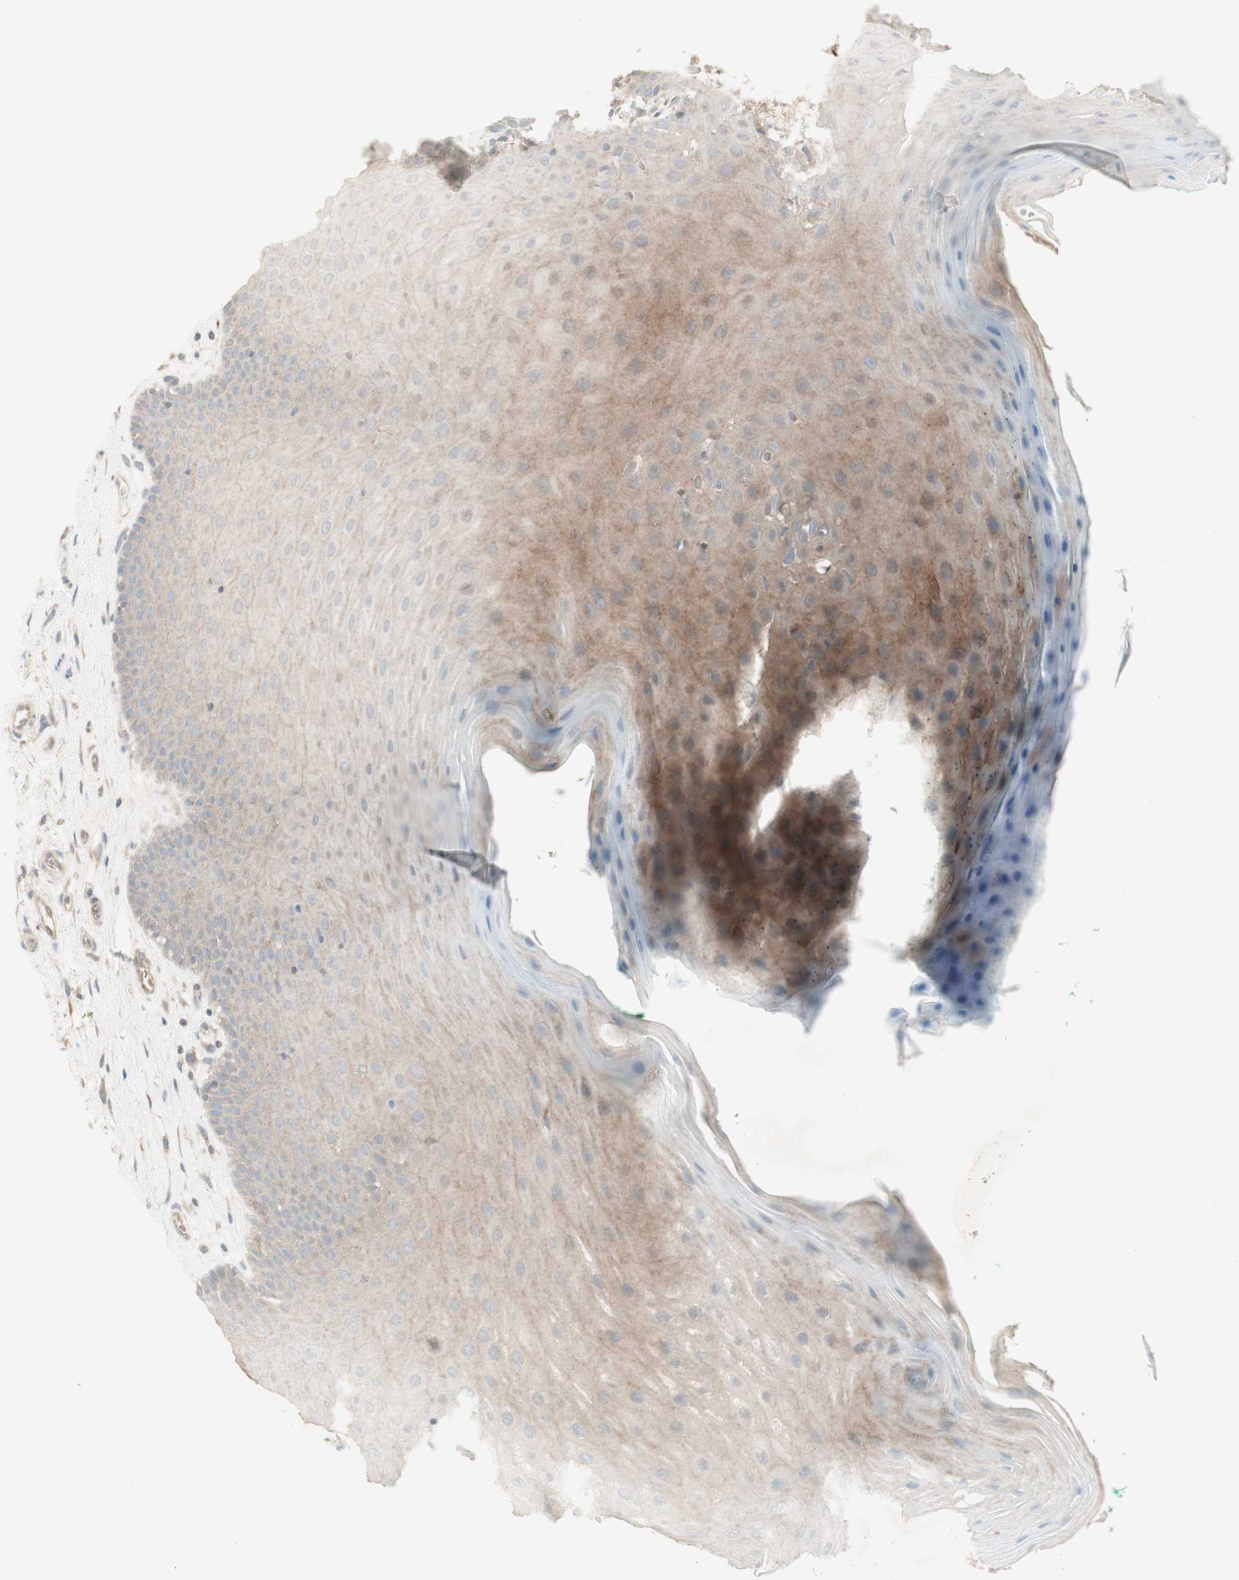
{"staining": {"intensity": "weak", "quantity": ">75%", "location": "cytoplasmic/membranous"}, "tissue": "oral mucosa", "cell_type": "Squamous epithelial cells", "image_type": "normal", "snomed": [{"axis": "morphology", "description": "Normal tissue, NOS"}, {"axis": "topography", "description": "Skeletal muscle"}, {"axis": "topography", "description": "Oral tissue"}], "caption": "Immunohistochemistry (DAB) staining of benign human oral mucosa displays weak cytoplasmic/membranous protein staining in approximately >75% of squamous epithelial cells.", "gene": "PTGER4", "patient": {"sex": "male", "age": 58}}